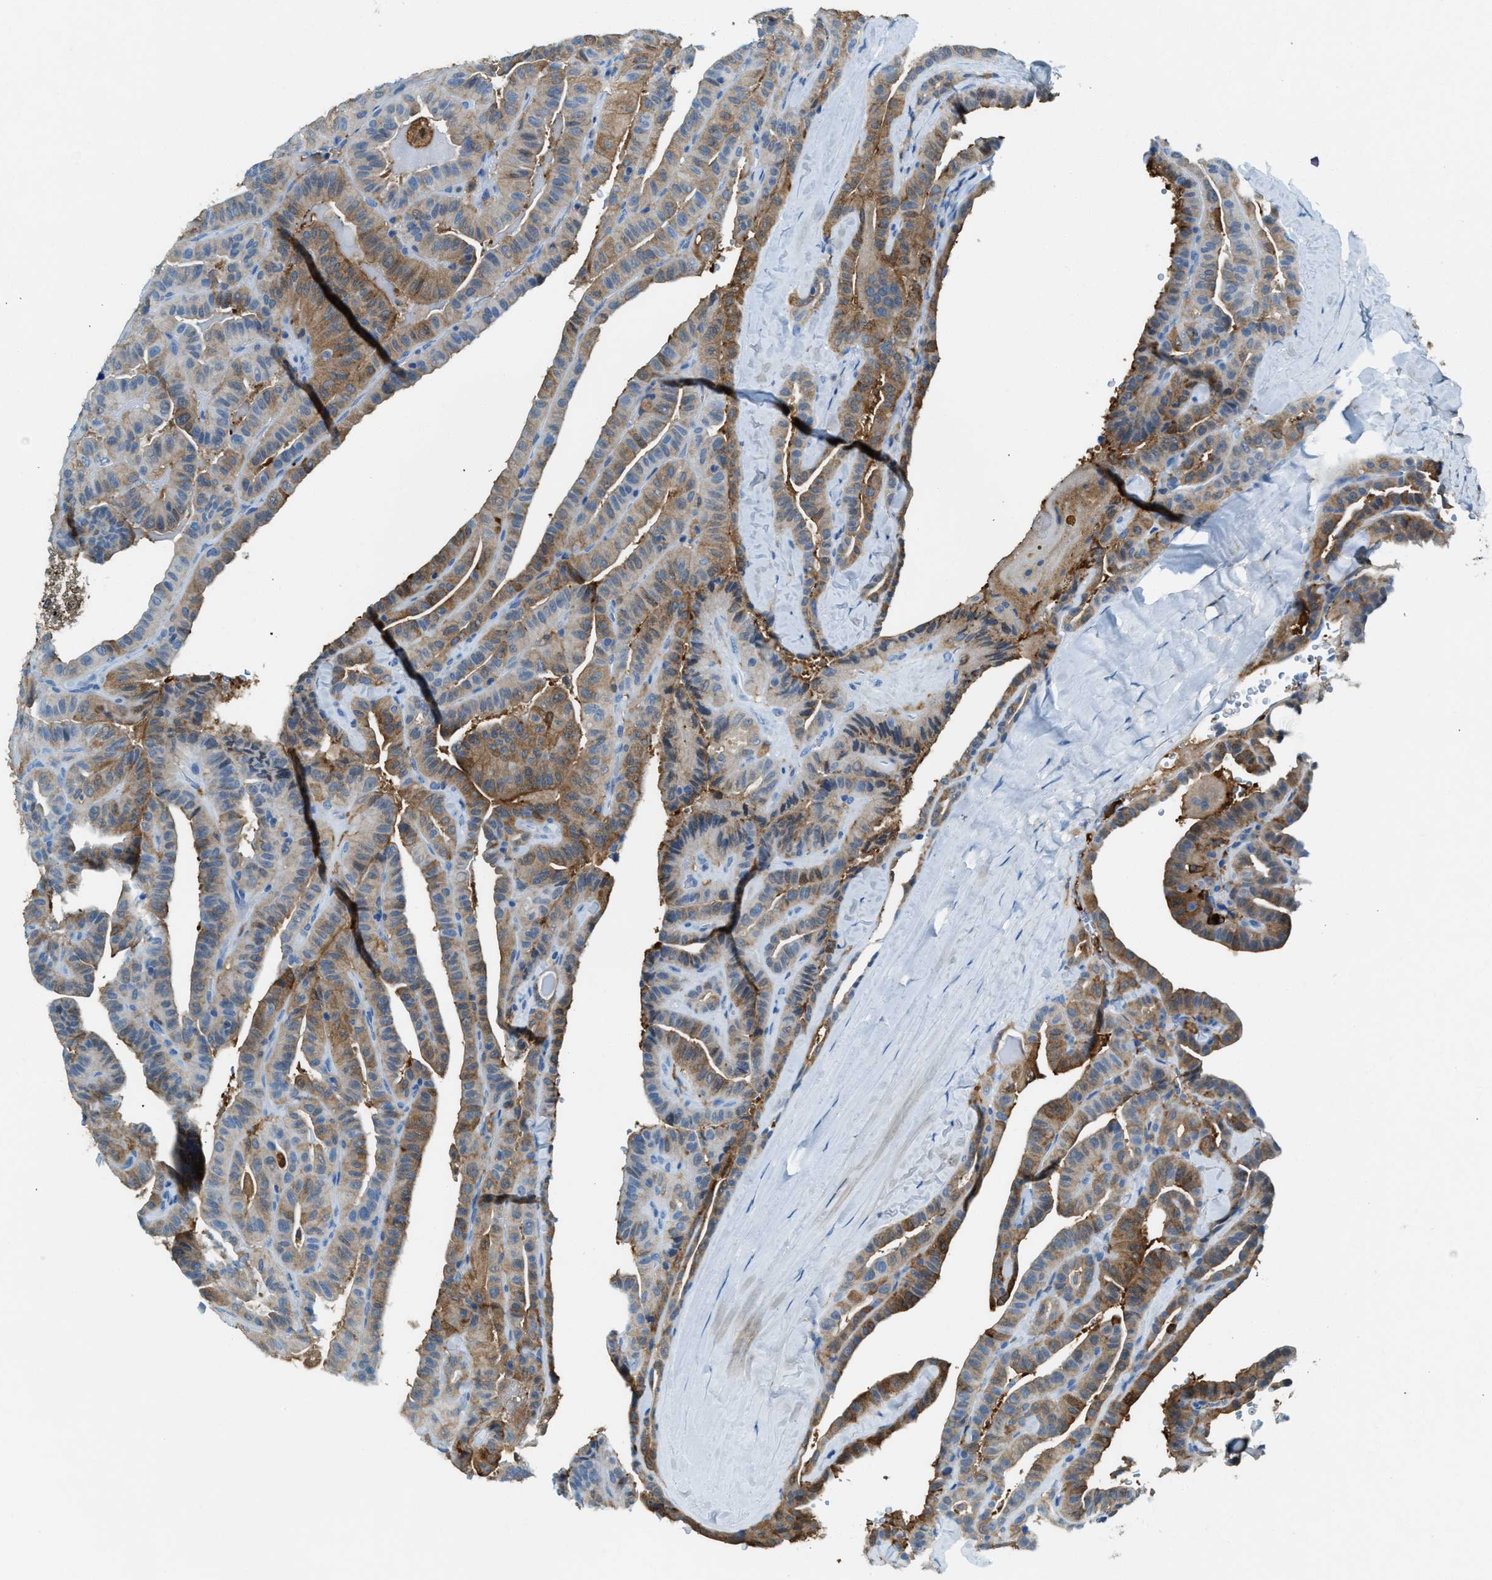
{"staining": {"intensity": "moderate", "quantity": "25%-75%", "location": "cytoplasmic/membranous"}, "tissue": "thyroid cancer", "cell_type": "Tumor cells", "image_type": "cancer", "snomed": [{"axis": "morphology", "description": "Papillary adenocarcinoma, NOS"}, {"axis": "topography", "description": "Thyroid gland"}], "caption": "A brown stain shows moderate cytoplasmic/membranous expression of a protein in thyroid cancer tumor cells.", "gene": "MATCAP2", "patient": {"sex": "male", "age": 77}}